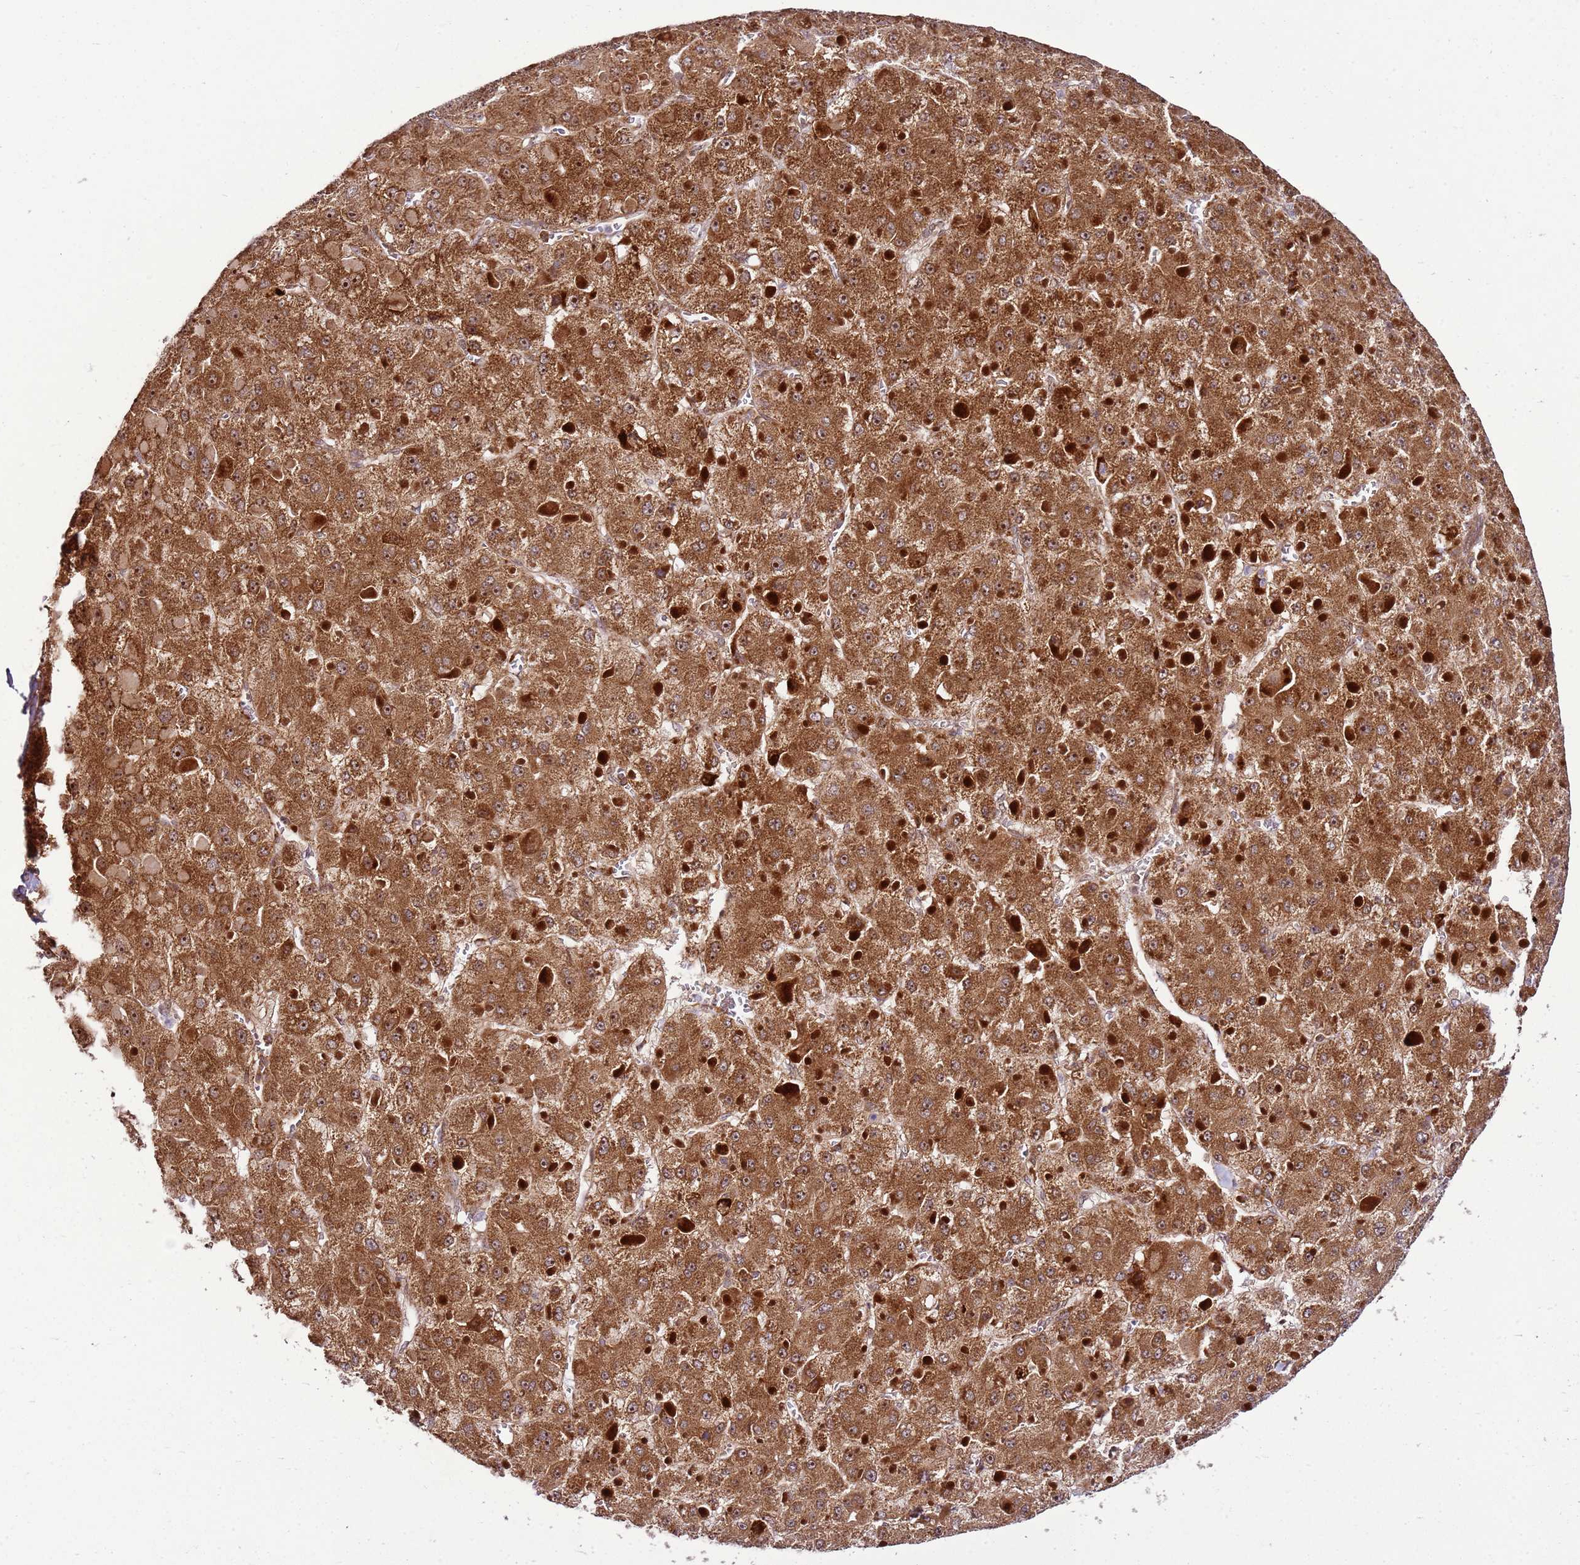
{"staining": {"intensity": "strong", "quantity": ">75%", "location": "cytoplasmic/membranous,nuclear"}, "tissue": "liver cancer", "cell_type": "Tumor cells", "image_type": "cancer", "snomed": [{"axis": "morphology", "description": "Carcinoma, Hepatocellular, NOS"}, {"axis": "topography", "description": "Liver"}], "caption": "Protein staining shows strong cytoplasmic/membranous and nuclear staining in approximately >75% of tumor cells in liver cancer.", "gene": "RASA3", "patient": {"sex": "female", "age": 73}}